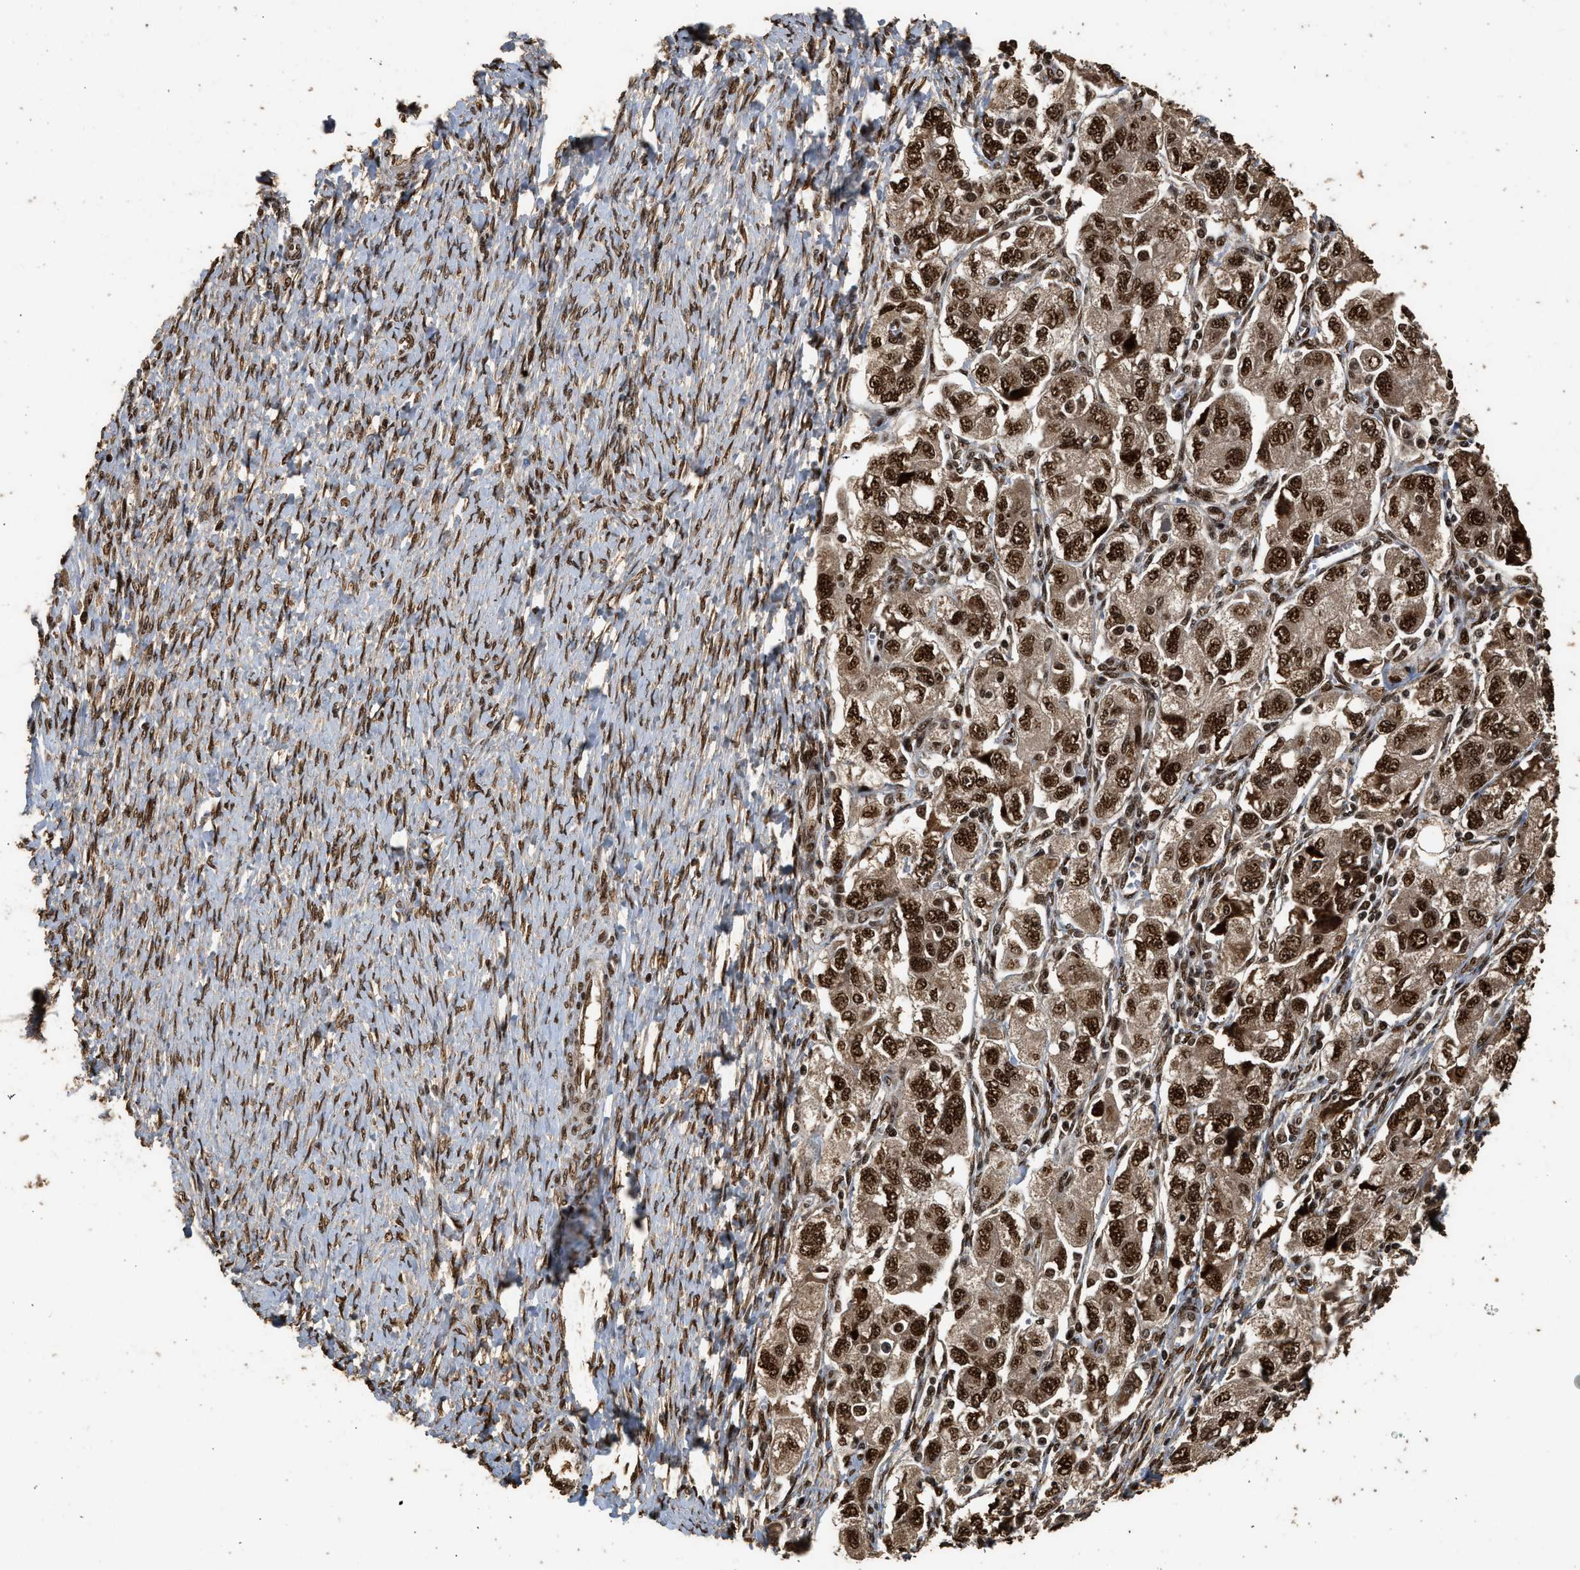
{"staining": {"intensity": "strong", "quantity": ">75%", "location": "nuclear"}, "tissue": "ovarian cancer", "cell_type": "Tumor cells", "image_type": "cancer", "snomed": [{"axis": "morphology", "description": "Carcinoma, NOS"}, {"axis": "morphology", "description": "Cystadenocarcinoma, serous, NOS"}, {"axis": "topography", "description": "Ovary"}], "caption": "High-magnification brightfield microscopy of ovarian cancer stained with DAB (3,3'-diaminobenzidine) (brown) and counterstained with hematoxylin (blue). tumor cells exhibit strong nuclear expression is present in about>75% of cells. Nuclei are stained in blue.", "gene": "PPP4R3B", "patient": {"sex": "female", "age": 69}}